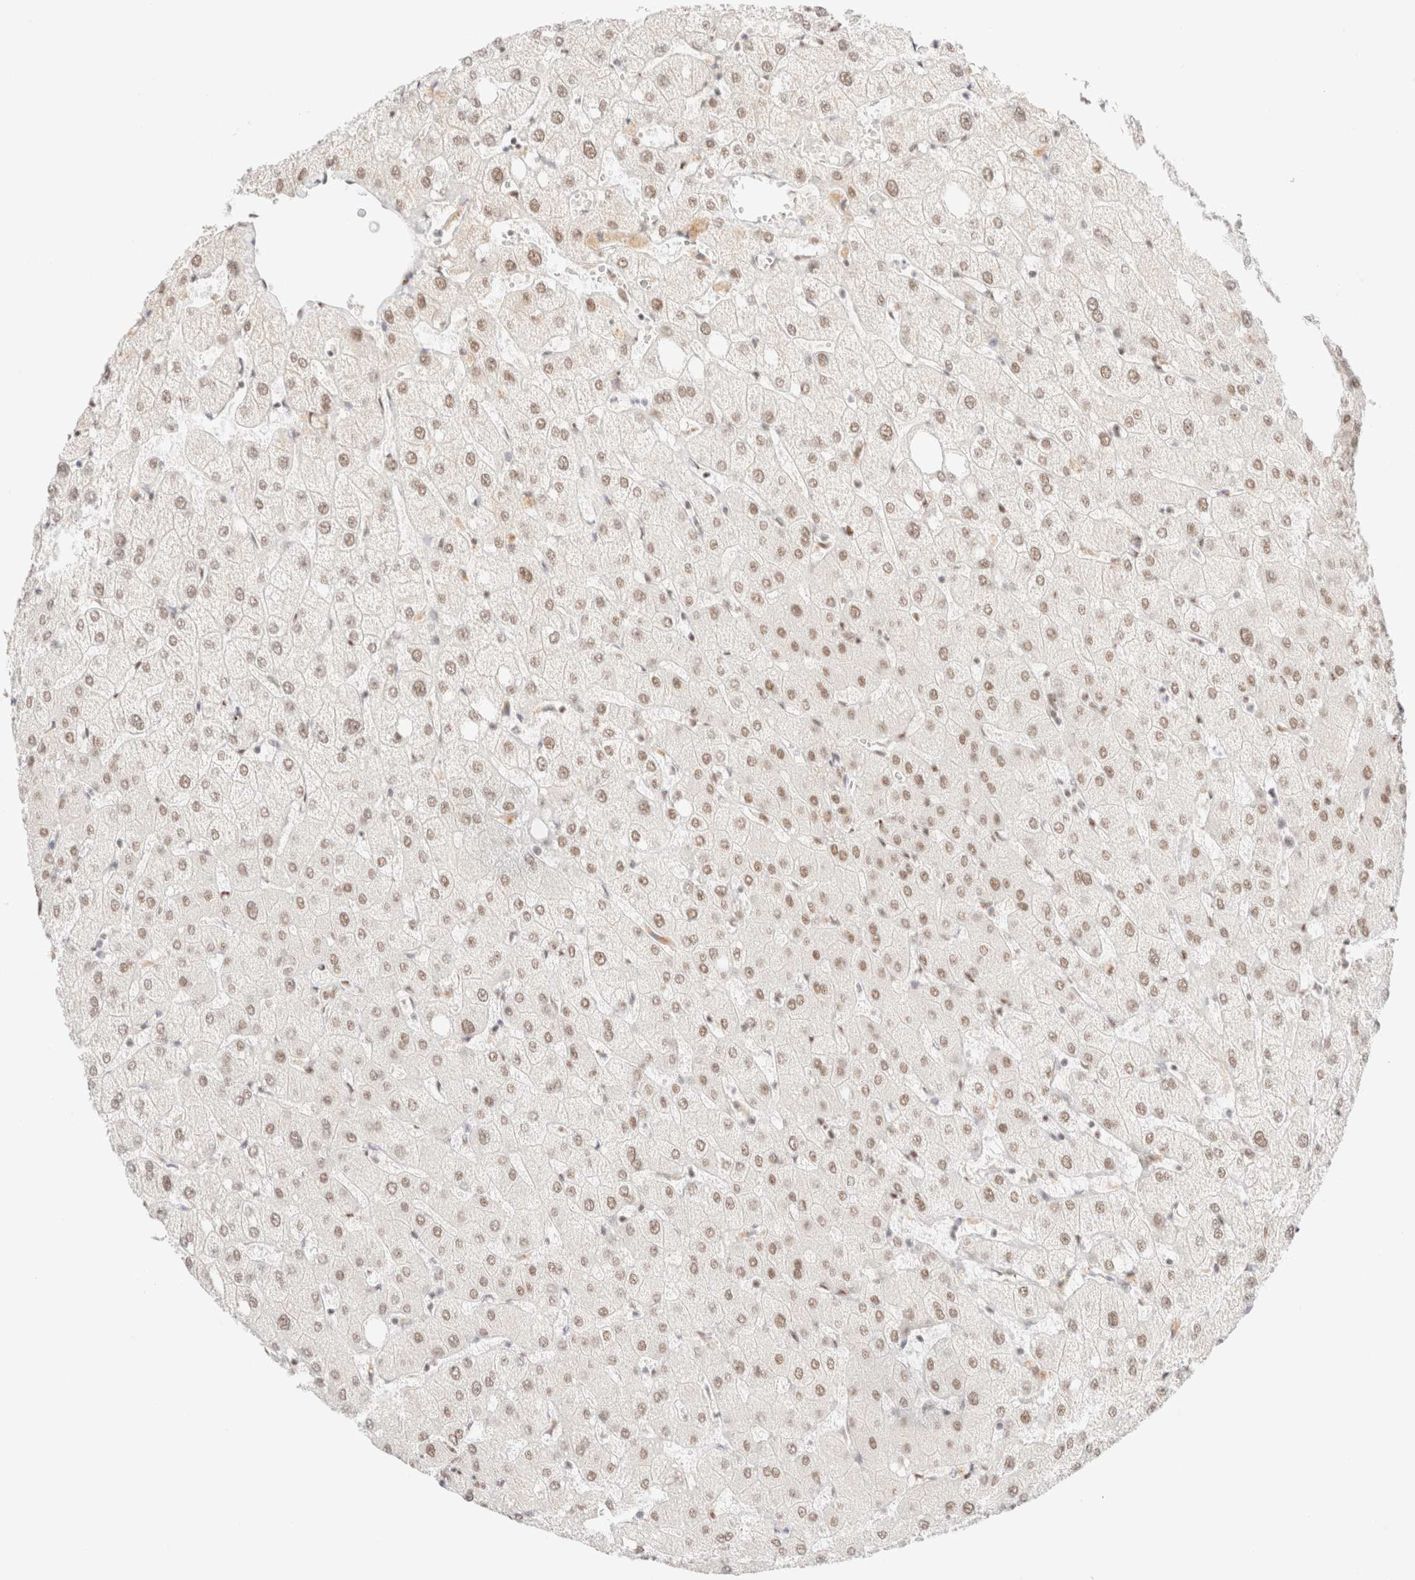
{"staining": {"intensity": "weak", "quantity": "25%-75%", "location": "nuclear"}, "tissue": "liver", "cell_type": "Cholangiocytes", "image_type": "normal", "snomed": [{"axis": "morphology", "description": "Normal tissue, NOS"}, {"axis": "topography", "description": "Liver"}], "caption": "The image displays a brown stain indicating the presence of a protein in the nuclear of cholangiocytes in liver. The protein of interest is shown in brown color, while the nuclei are stained blue.", "gene": "CIC", "patient": {"sex": "female", "age": 54}}